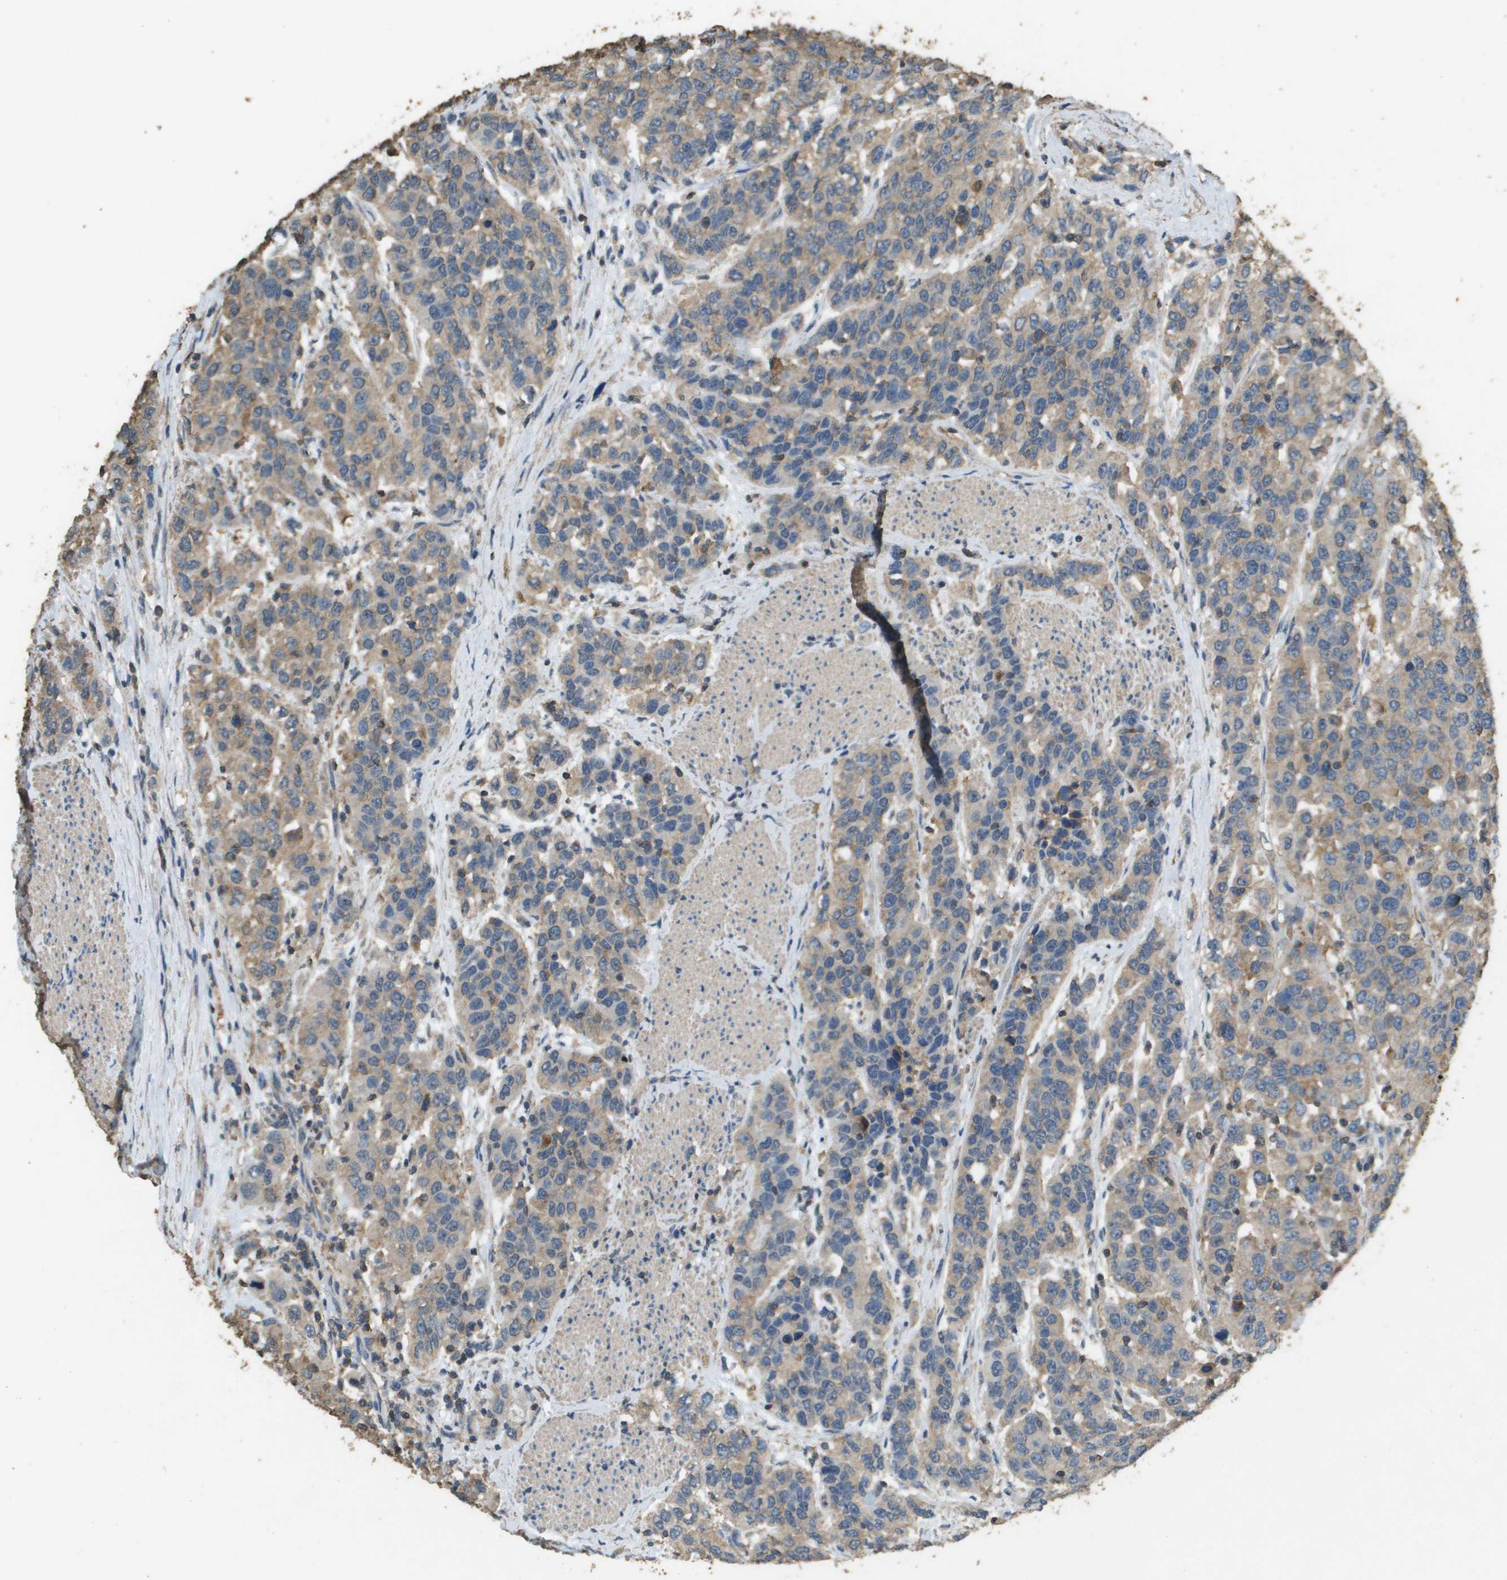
{"staining": {"intensity": "weak", "quantity": ">75%", "location": "cytoplasmic/membranous"}, "tissue": "urothelial cancer", "cell_type": "Tumor cells", "image_type": "cancer", "snomed": [{"axis": "morphology", "description": "Urothelial carcinoma, High grade"}, {"axis": "topography", "description": "Urinary bladder"}], "caption": "This photomicrograph exhibits immunohistochemistry staining of human high-grade urothelial carcinoma, with low weak cytoplasmic/membranous expression in approximately >75% of tumor cells.", "gene": "MS4A7", "patient": {"sex": "female", "age": 80}}